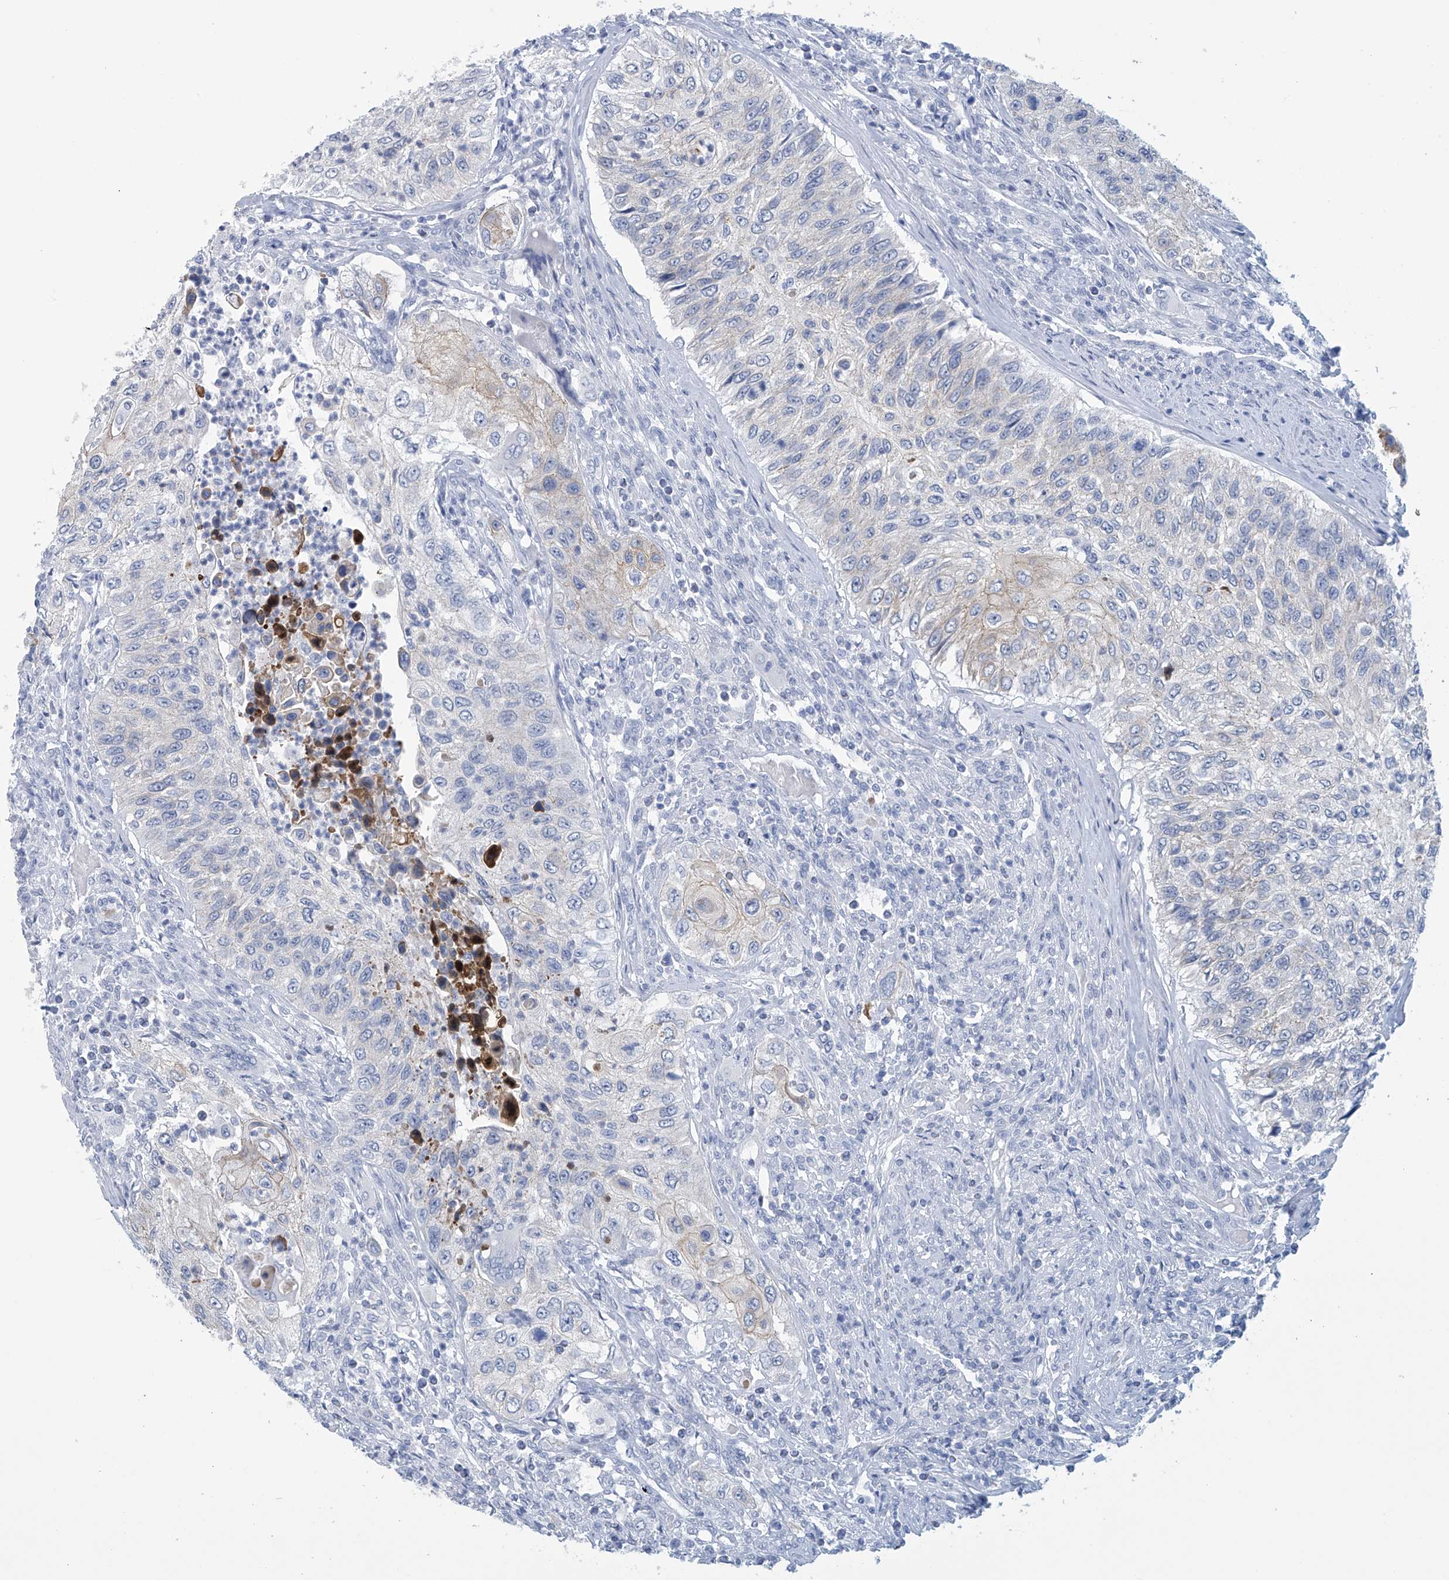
{"staining": {"intensity": "negative", "quantity": "none", "location": "none"}, "tissue": "urothelial cancer", "cell_type": "Tumor cells", "image_type": "cancer", "snomed": [{"axis": "morphology", "description": "Urothelial carcinoma, High grade"}, {"axis": "topography", "description": "Urinary bladder"}], "caption": "This is a image of immunohistochemistry (IHC) staining of high-grade urothelial carcinoma, which shows no staining in tumor cells. (DAB (3,3'-diaminobenzidine) immunohistochemistry (IHC) with hematoxylin counter stain).", "gene": "DSP", "patient": {"sex": "female", "age": 60}}